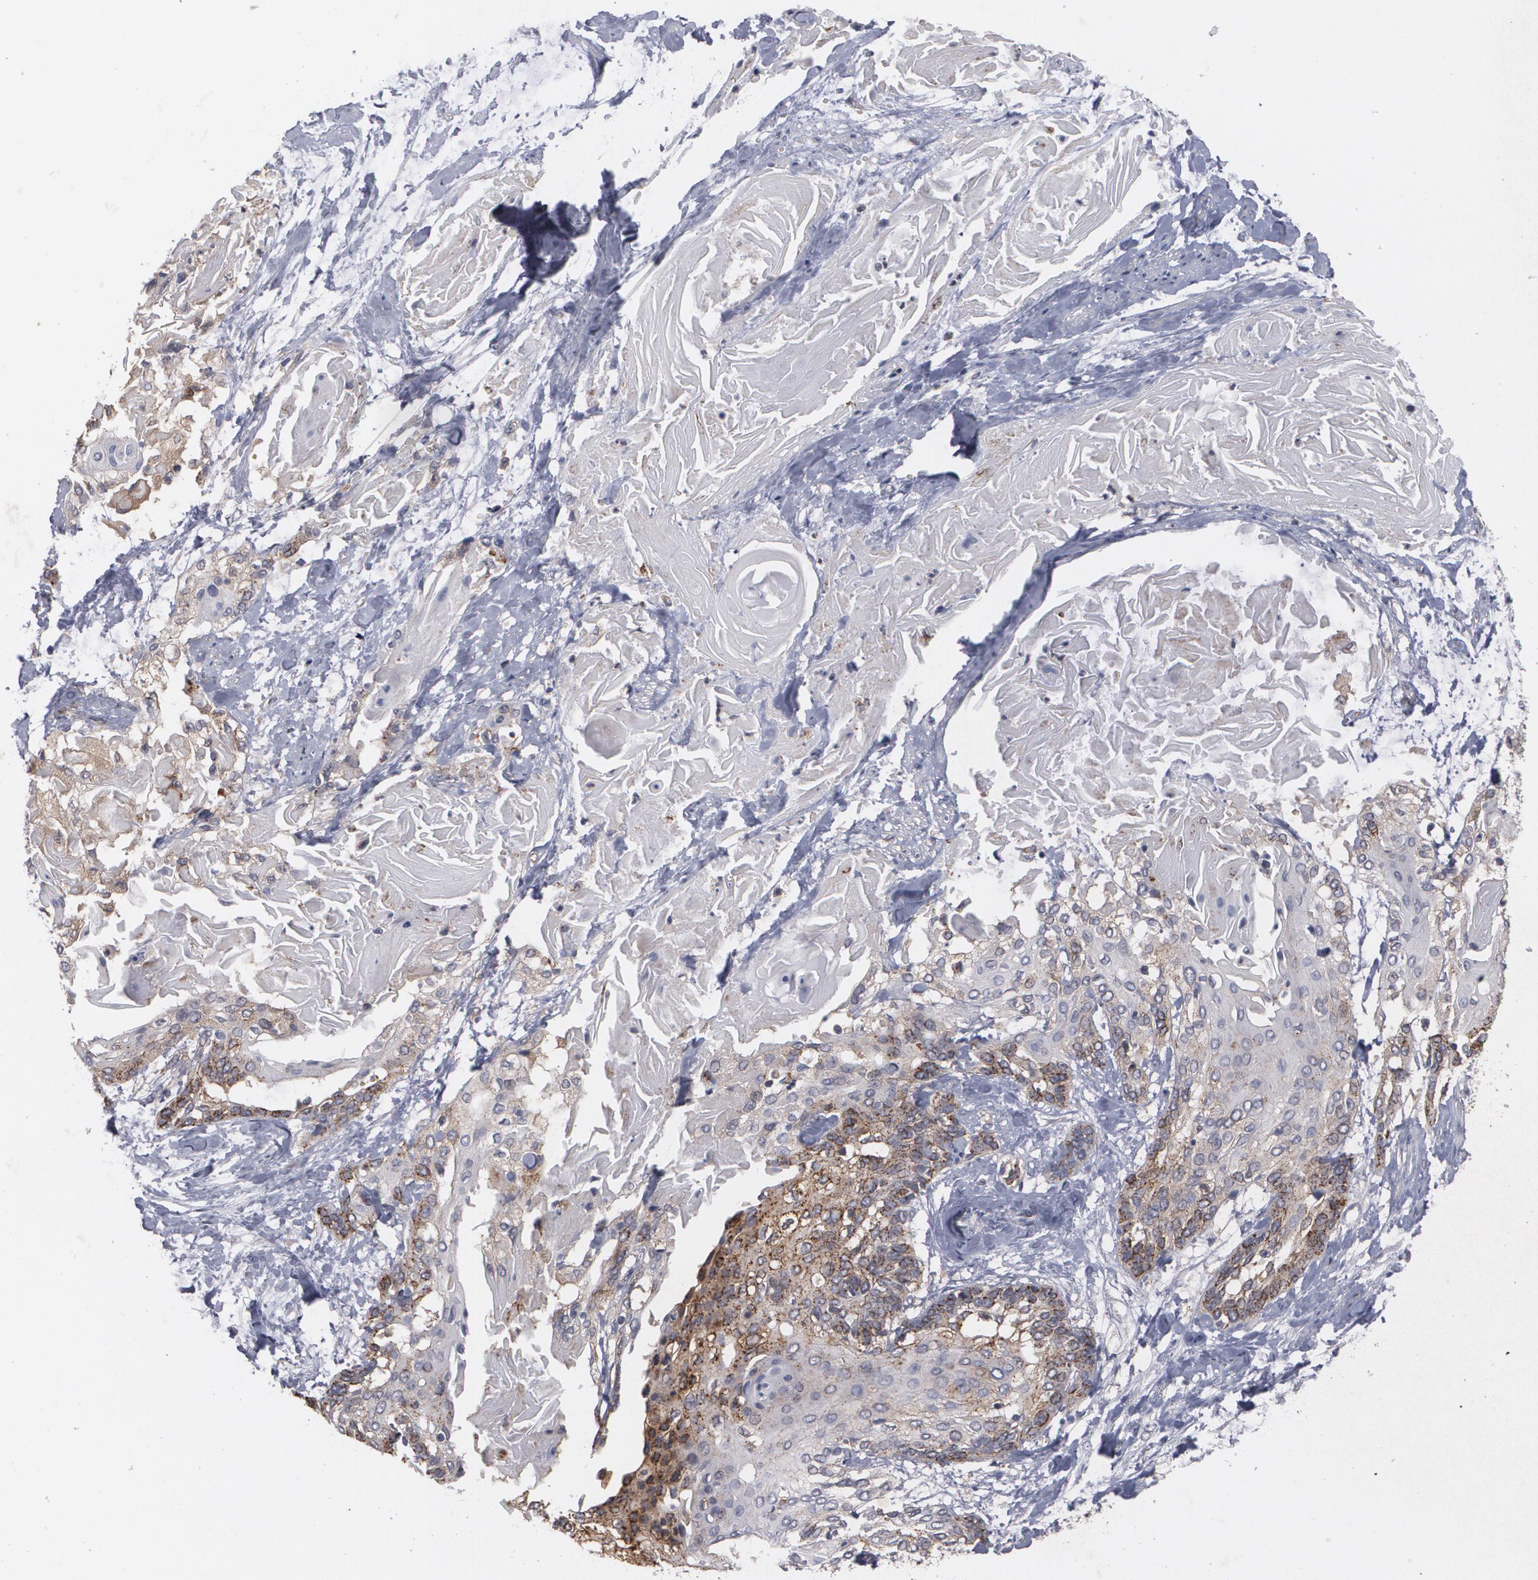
{"staining": {"intensity": "moderate", "quantity": "<25%", "location": "cytoplasmic/membranous"}, "tissue": "cervical cancer", "cell_type": "Tumor cells", "image_type": "cancer", "snomed": [{"axis": "morphology", "description": "Squamous cell carcinoma, NOS"}, {"axis": "topography", "description": "Cervix"}], "caption": "Cervical squamous cell carcinoma stained with immunohistochemistry (IHC) shows moderate cytoplasmic/membranous positivity in about <25% of tumor cells. (Brightfield microscopy of DAB IHC at high magnification).", "gene": "HTT", "patient": {"sex": "female", "age": 57}}